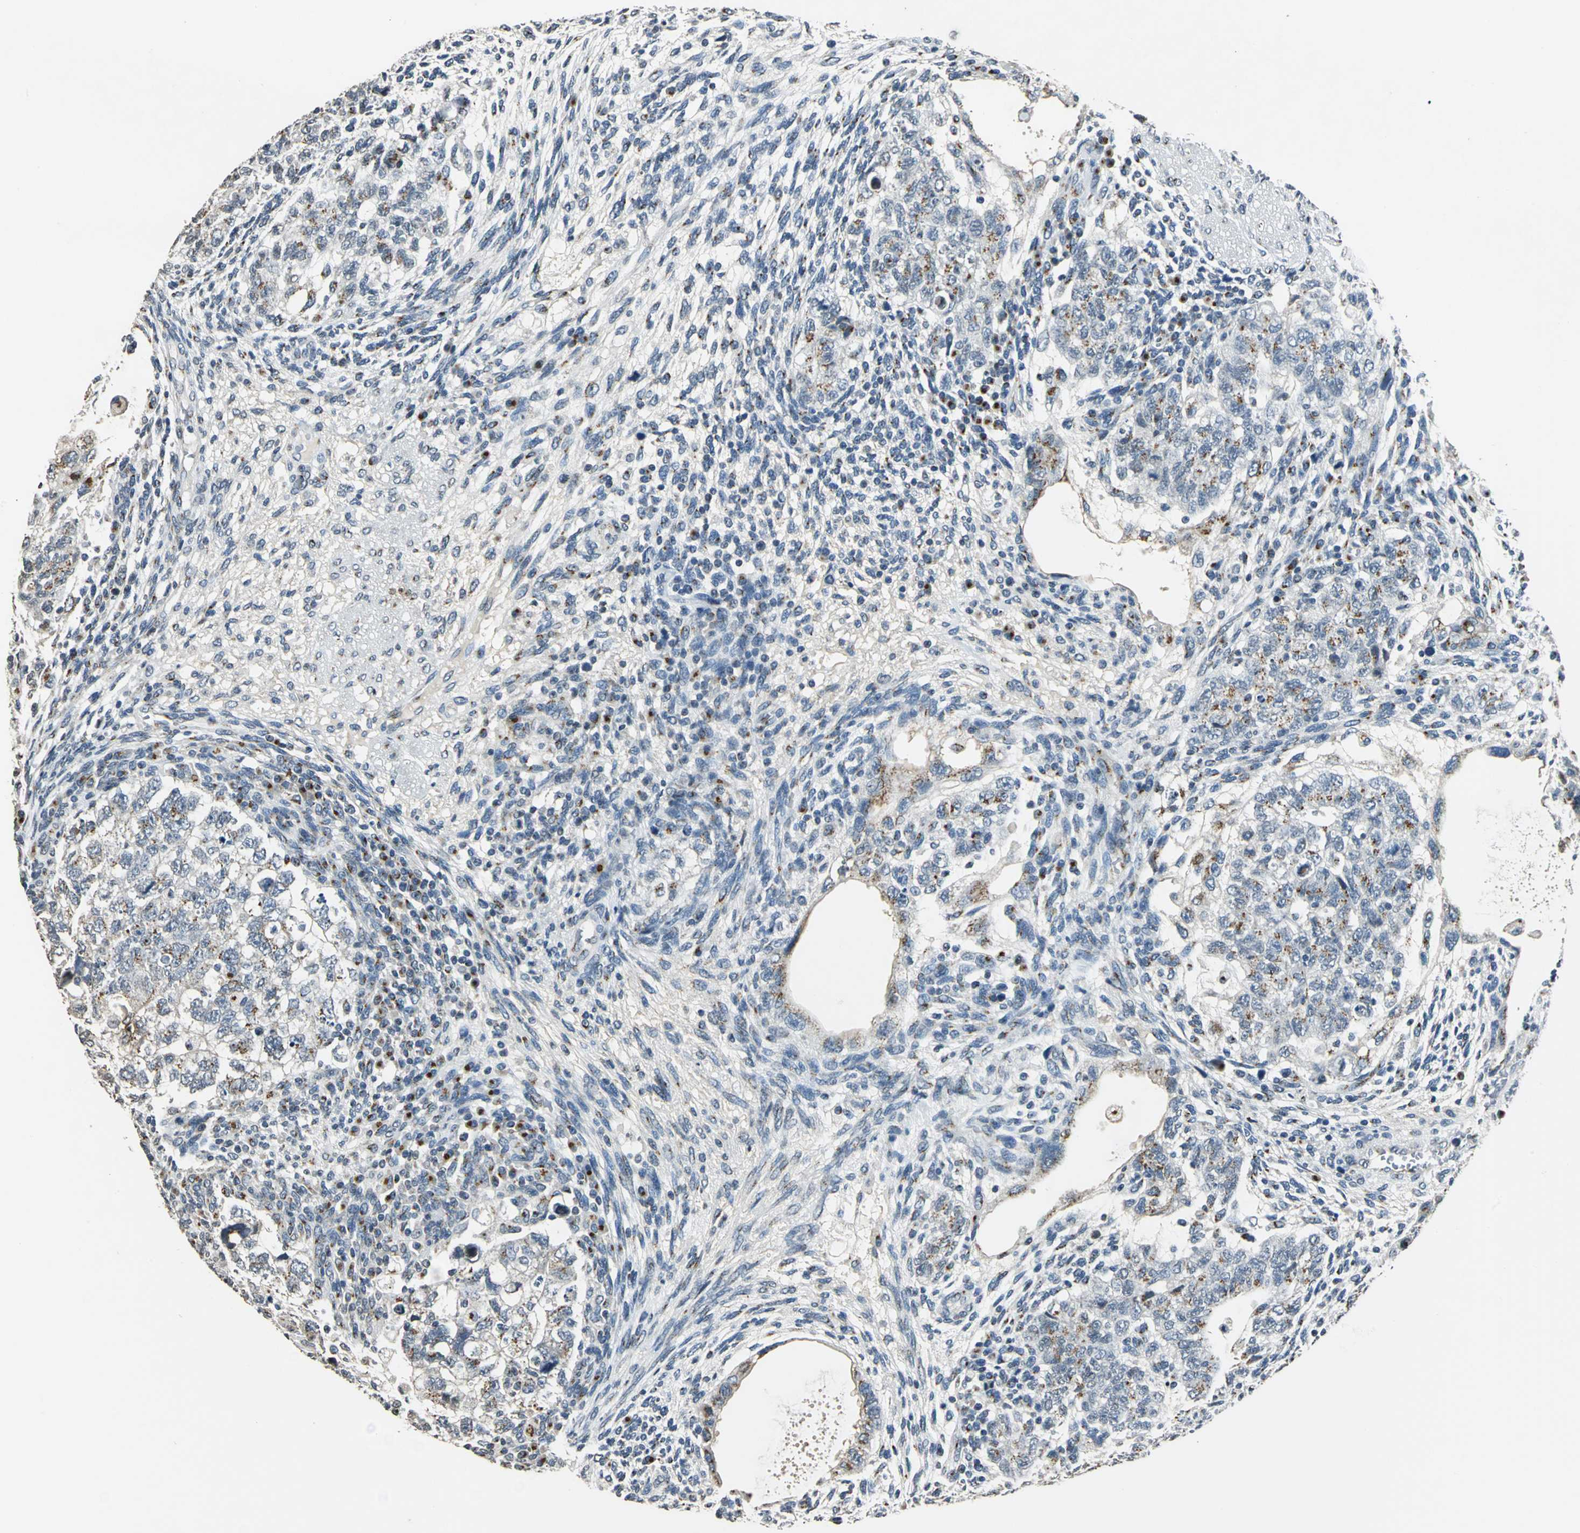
{"staining": {"intensity": "moderate", "quantity": "25%-75%", "location": "cytoplasmic/membranous"}, "tissue": "testis cancer", "cell_type": "Tumor cells", "image_type": "cancer", "snomed": [{"axis": "morphology", "description": "Normal tissue, NOS"}, {"axis": "morphology", "description": "Carcinoma, Embryonal, NOS"}, {"axis": "topography", "description": "Testis"}], "caption": "Immunohistochemistry micrograph of neoplastic tissue: human embryonal carcinoma (testis) stained using IHC demonstrates medium levels of moderate protein expression localized specifically in the cytoplasmic/membranous of tumor cells, appearing as a cytoplasmic/membranous brown color.", "gene": "TMEM115", "patient": {"sex": "male", "age": 36}}